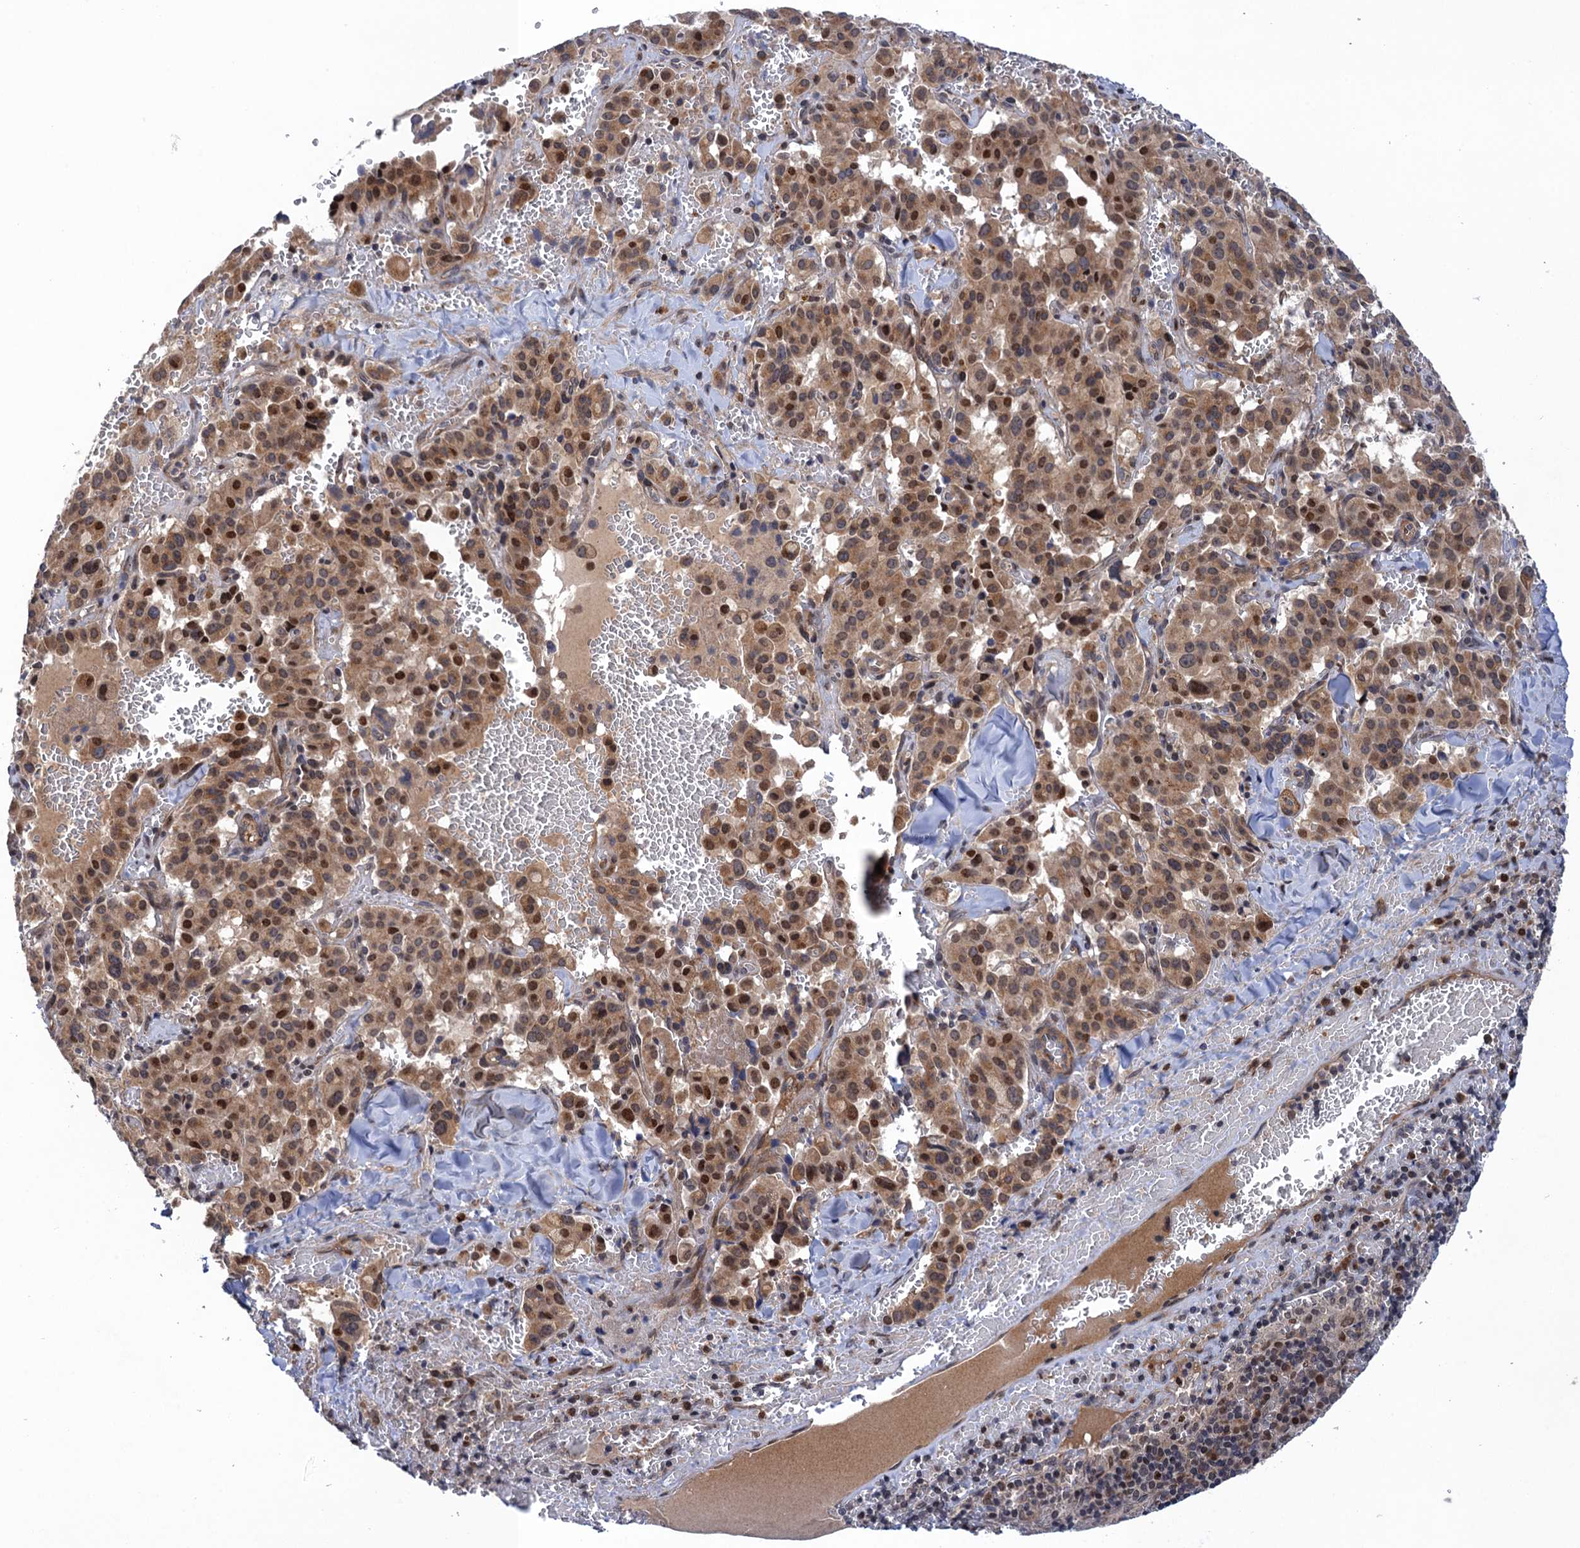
{"staining": {"intensity": "strong", "quantity": ">75%", "location": "cytoplasmic/membranous,nuclear"}, "tissue": "pancreatic cancer", "cell_type": "Tumor cells", "image_type": "cancer", "snomed": [{"axis": "morphology", "description": "Adenocarcinoma, NOS"}, {"axis": "topography", "description": "Pancreas"}], "caption": "This histopathology image shows pancreatic cancer stained with IHC to label a protein in brown. The cytoplasmic/membranous and nuclear of tumor cells show strong positivity for the protein. Nuclei are counter-stained blue.", "gene": "NEK8", "patient": {"sex": "male", "age": 65}}